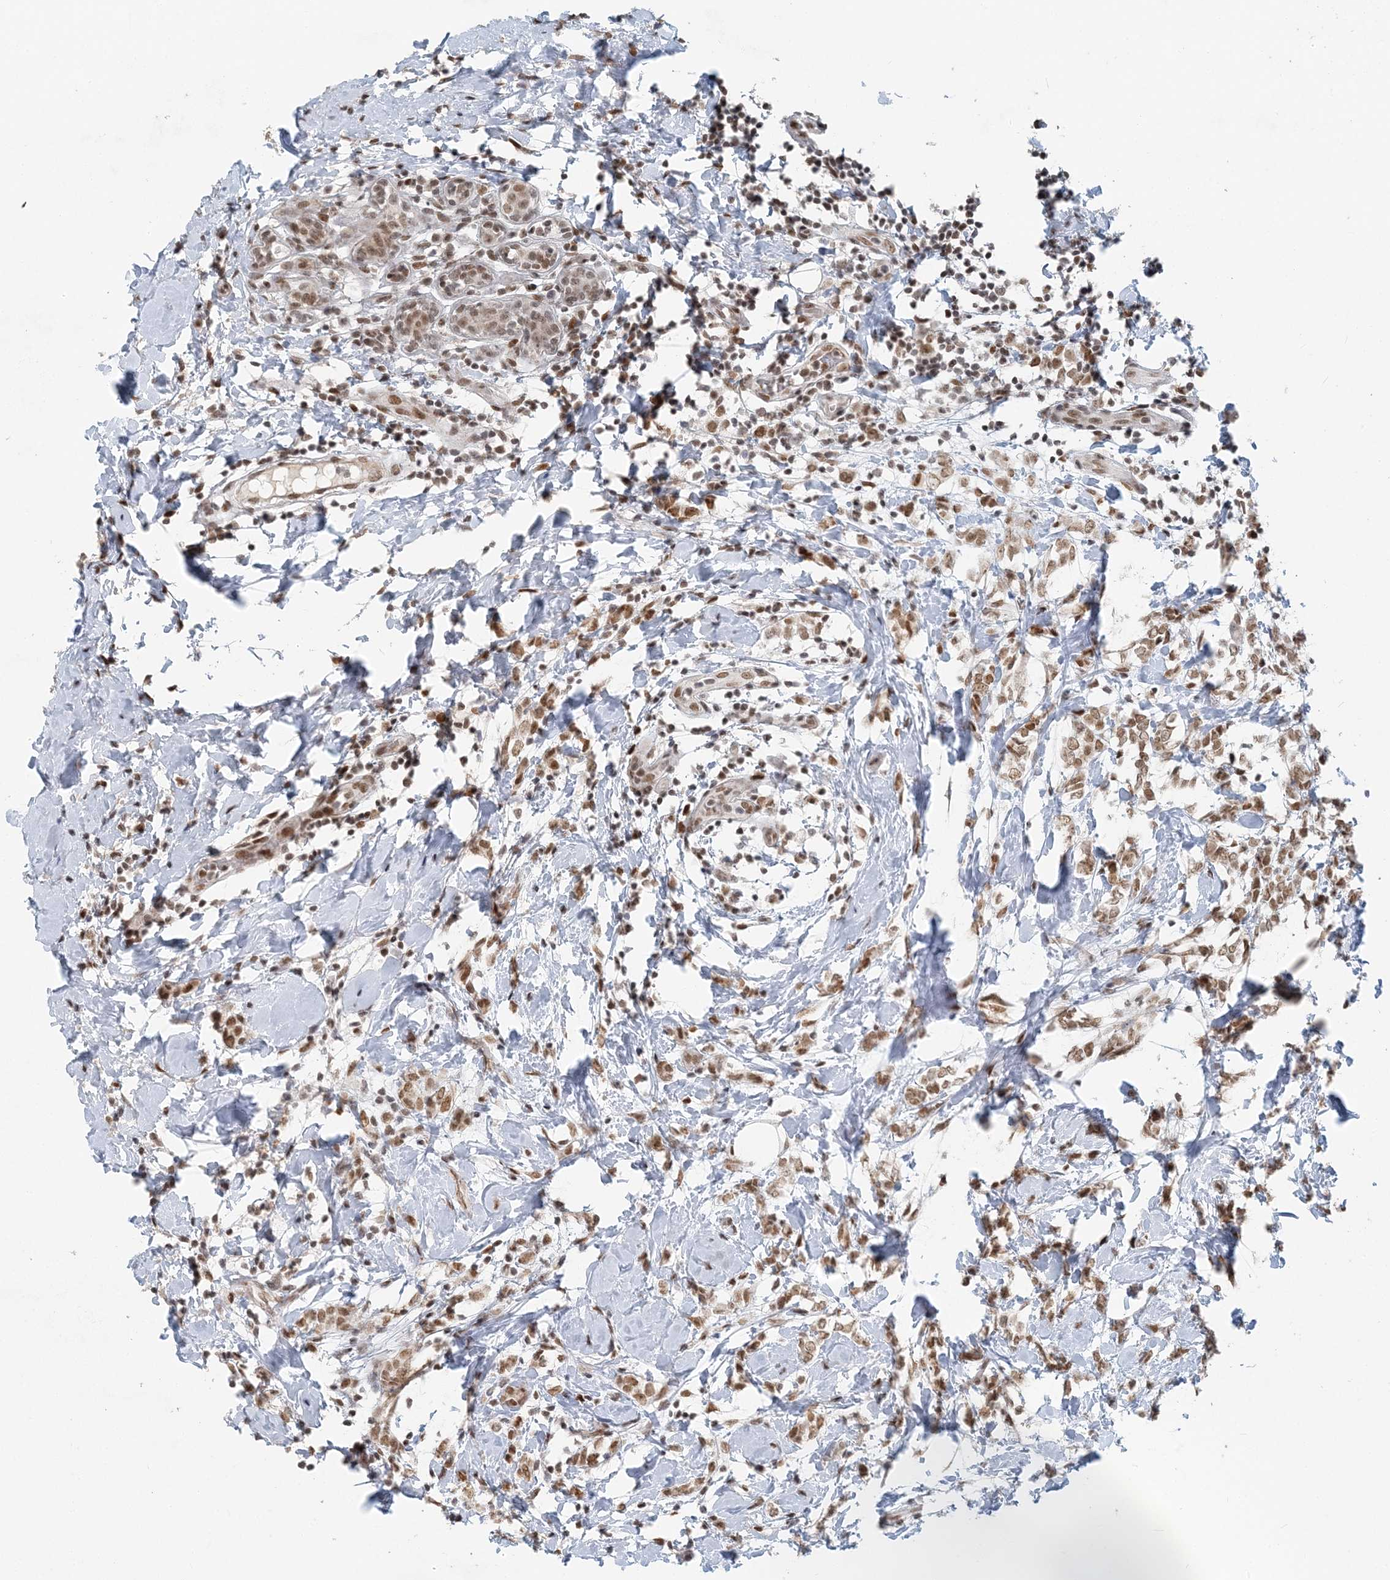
{"staining": {"intensity": "moderate", "quantity": ">75%", "location": "nuclear"}, "tissue": "breast cancer", "cell_type": "Tumor cells", "image_type": "cancer", "snomed": [{"axis": "morphology", "description": "Normal tissue, NOS"}, {"axis": "morphology", "description": "Lobular carcinoma"}, {"axis": "topography", "description": "Breast"}], "caption": "The image displays immunohistochemical staining of breast cancer. There is moderate nuclear expression is appreciated in approximately >75% of tumor cells.", "gene": "BAZ1B", "patient": {"sex": "female", "age": 47}}